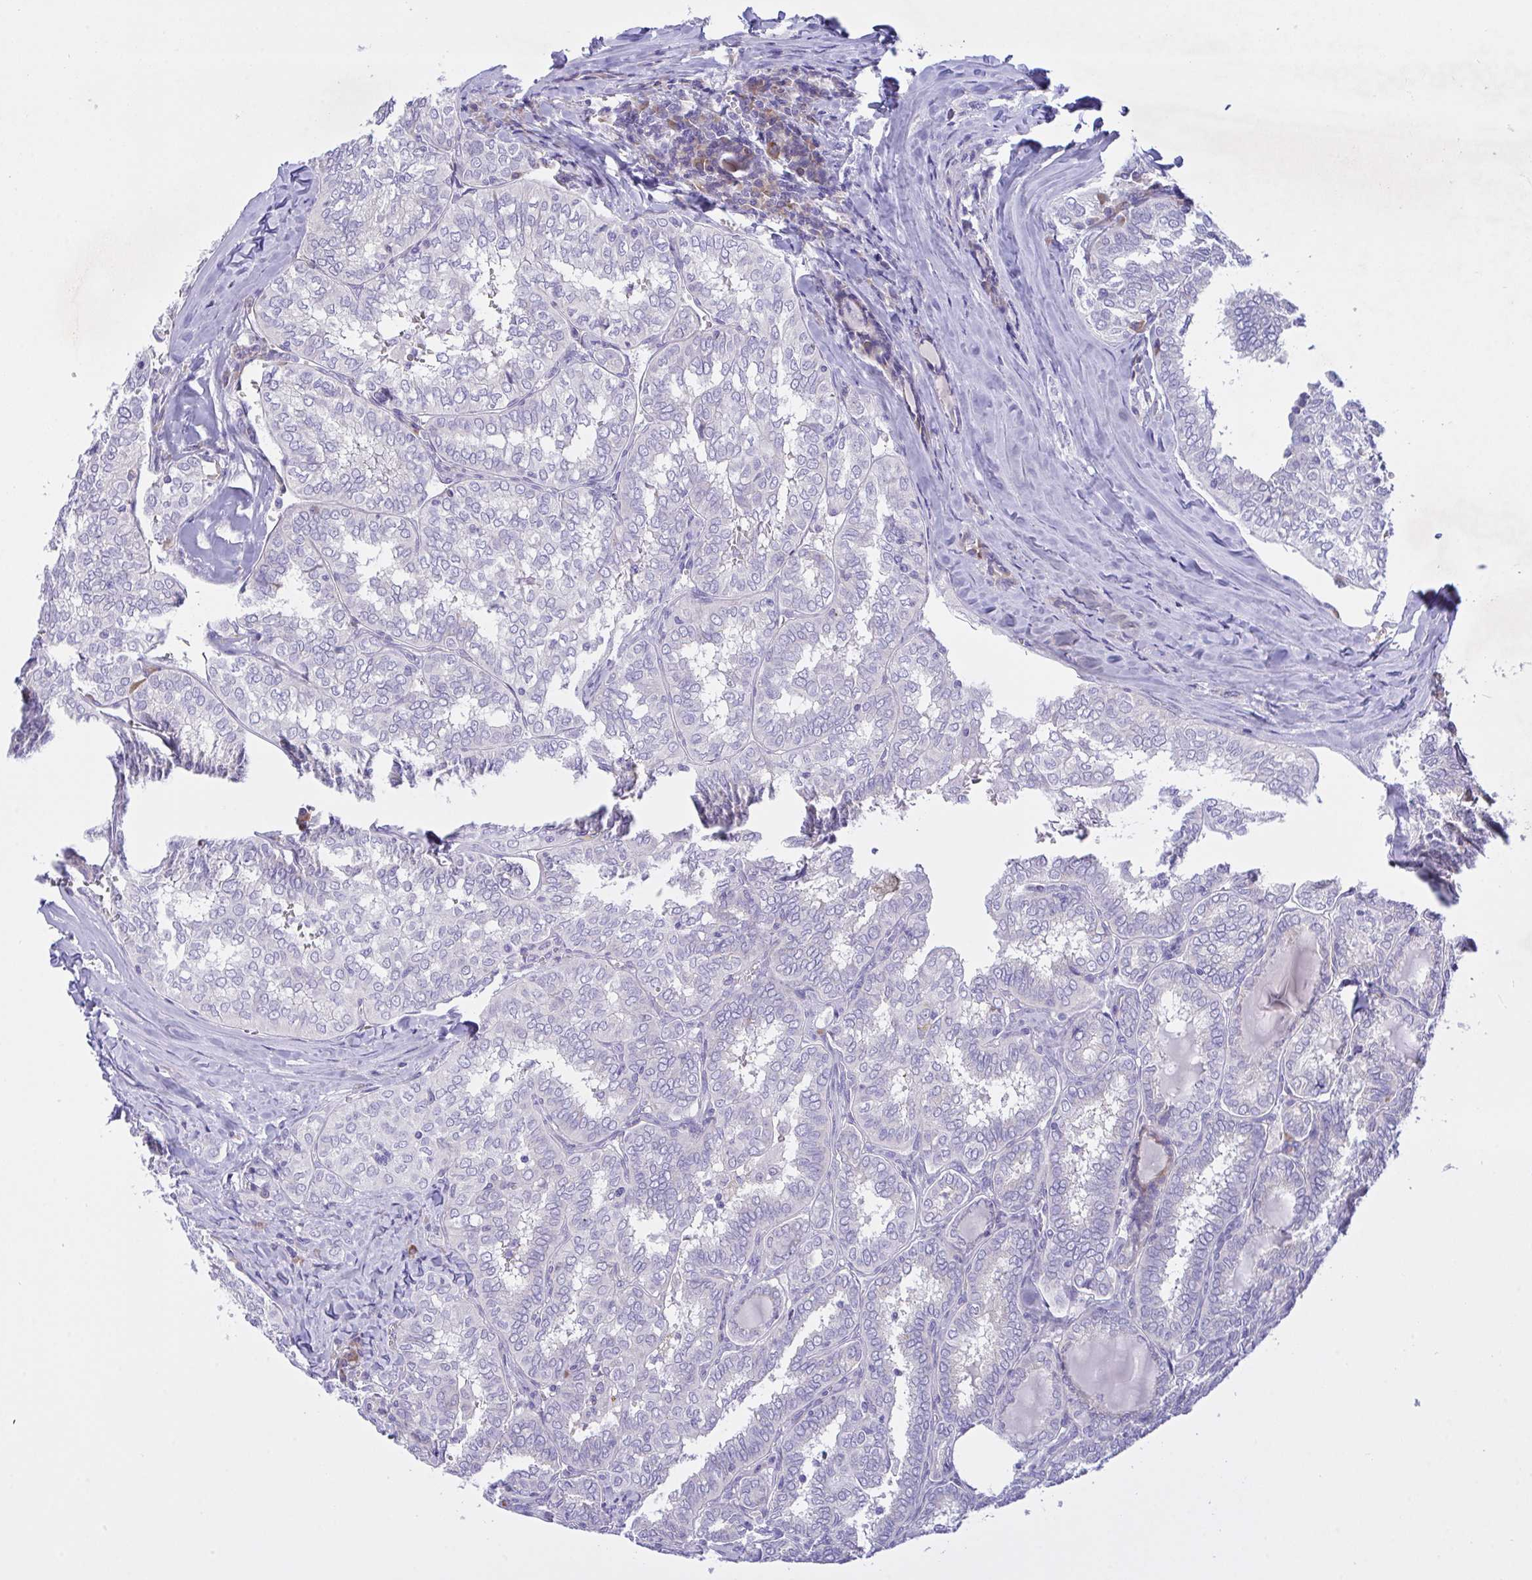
{"staining": {"intensity": "negative", "quantity": "none", "location": "none"}, "tissue": "thyroid cancer", "cell_type": "Tumor cells", "image_type": "cancer", "snomed": [{"axis": "morphology", "description": "Papillary adenocarcinoma, NOS"}, {"axis": "topography", "description": "Thyroid gland"}], "caption": "A micrograph of thyroid cancer (papillary adenocarcinoma) stained for a protein shows no brown staining in tumor cells.", "gene": "FAM86B1", "patient": {"sex": "female", "age": 30}}